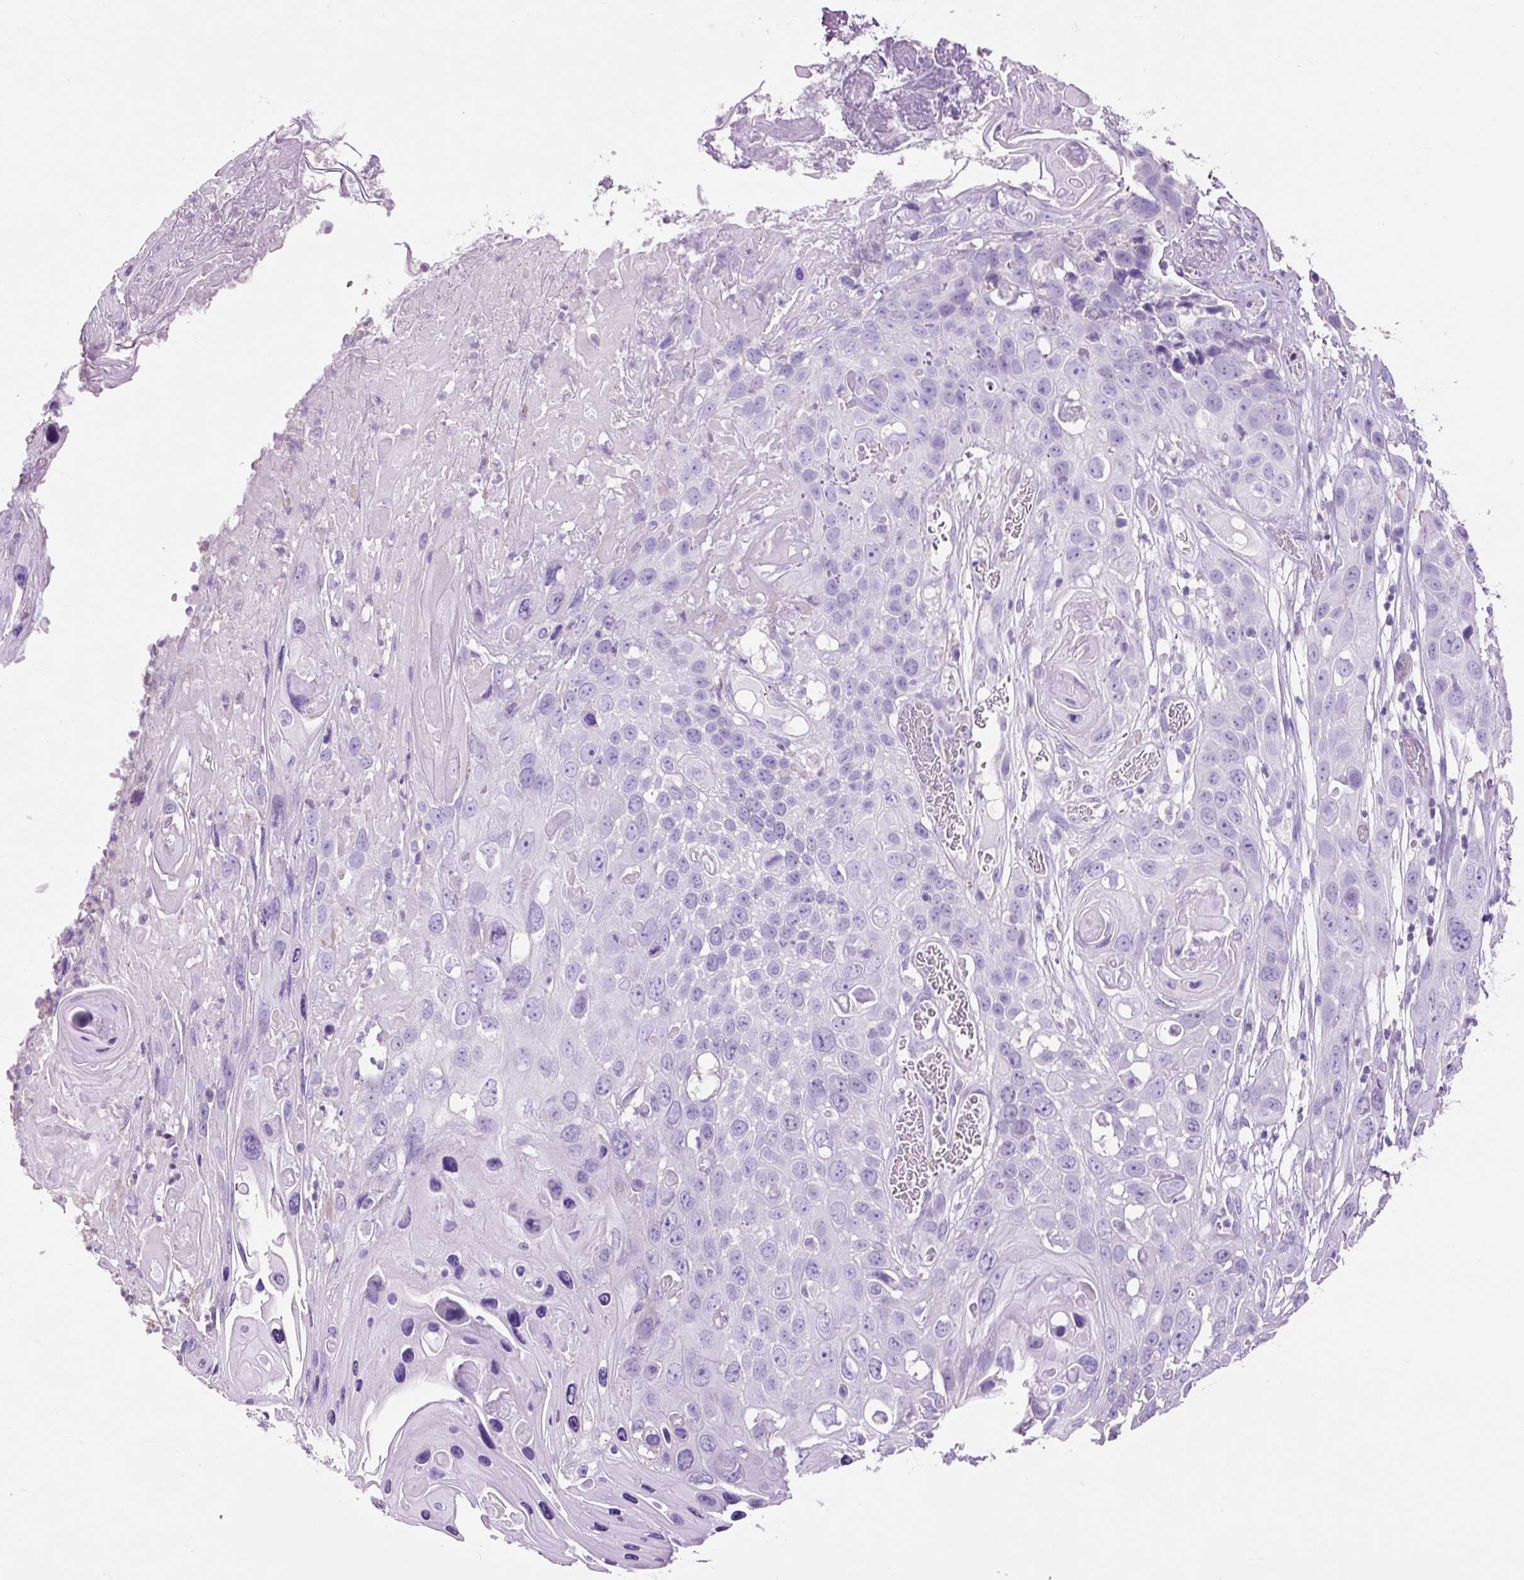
{"staining": {"intensity": "negative", "quantity": "none", "location": "none"}, "tissue": "skin cancer", "cell_type": "Tumor cells", "image_type": "cancer", "snomed": [{"axis": "morphology", "description": "Squamous cell carcinoma, NOS"}, {"axis": "topography", "description": "Skin"}], "caption": "High power microscopy photomicrograph of an IHC histopathology image of squamous cell carcinoma (skin), revealing no significant expression in tumor cells.", "gene": "OR10A7", "patient": {"sex": "male", "age": 55}}